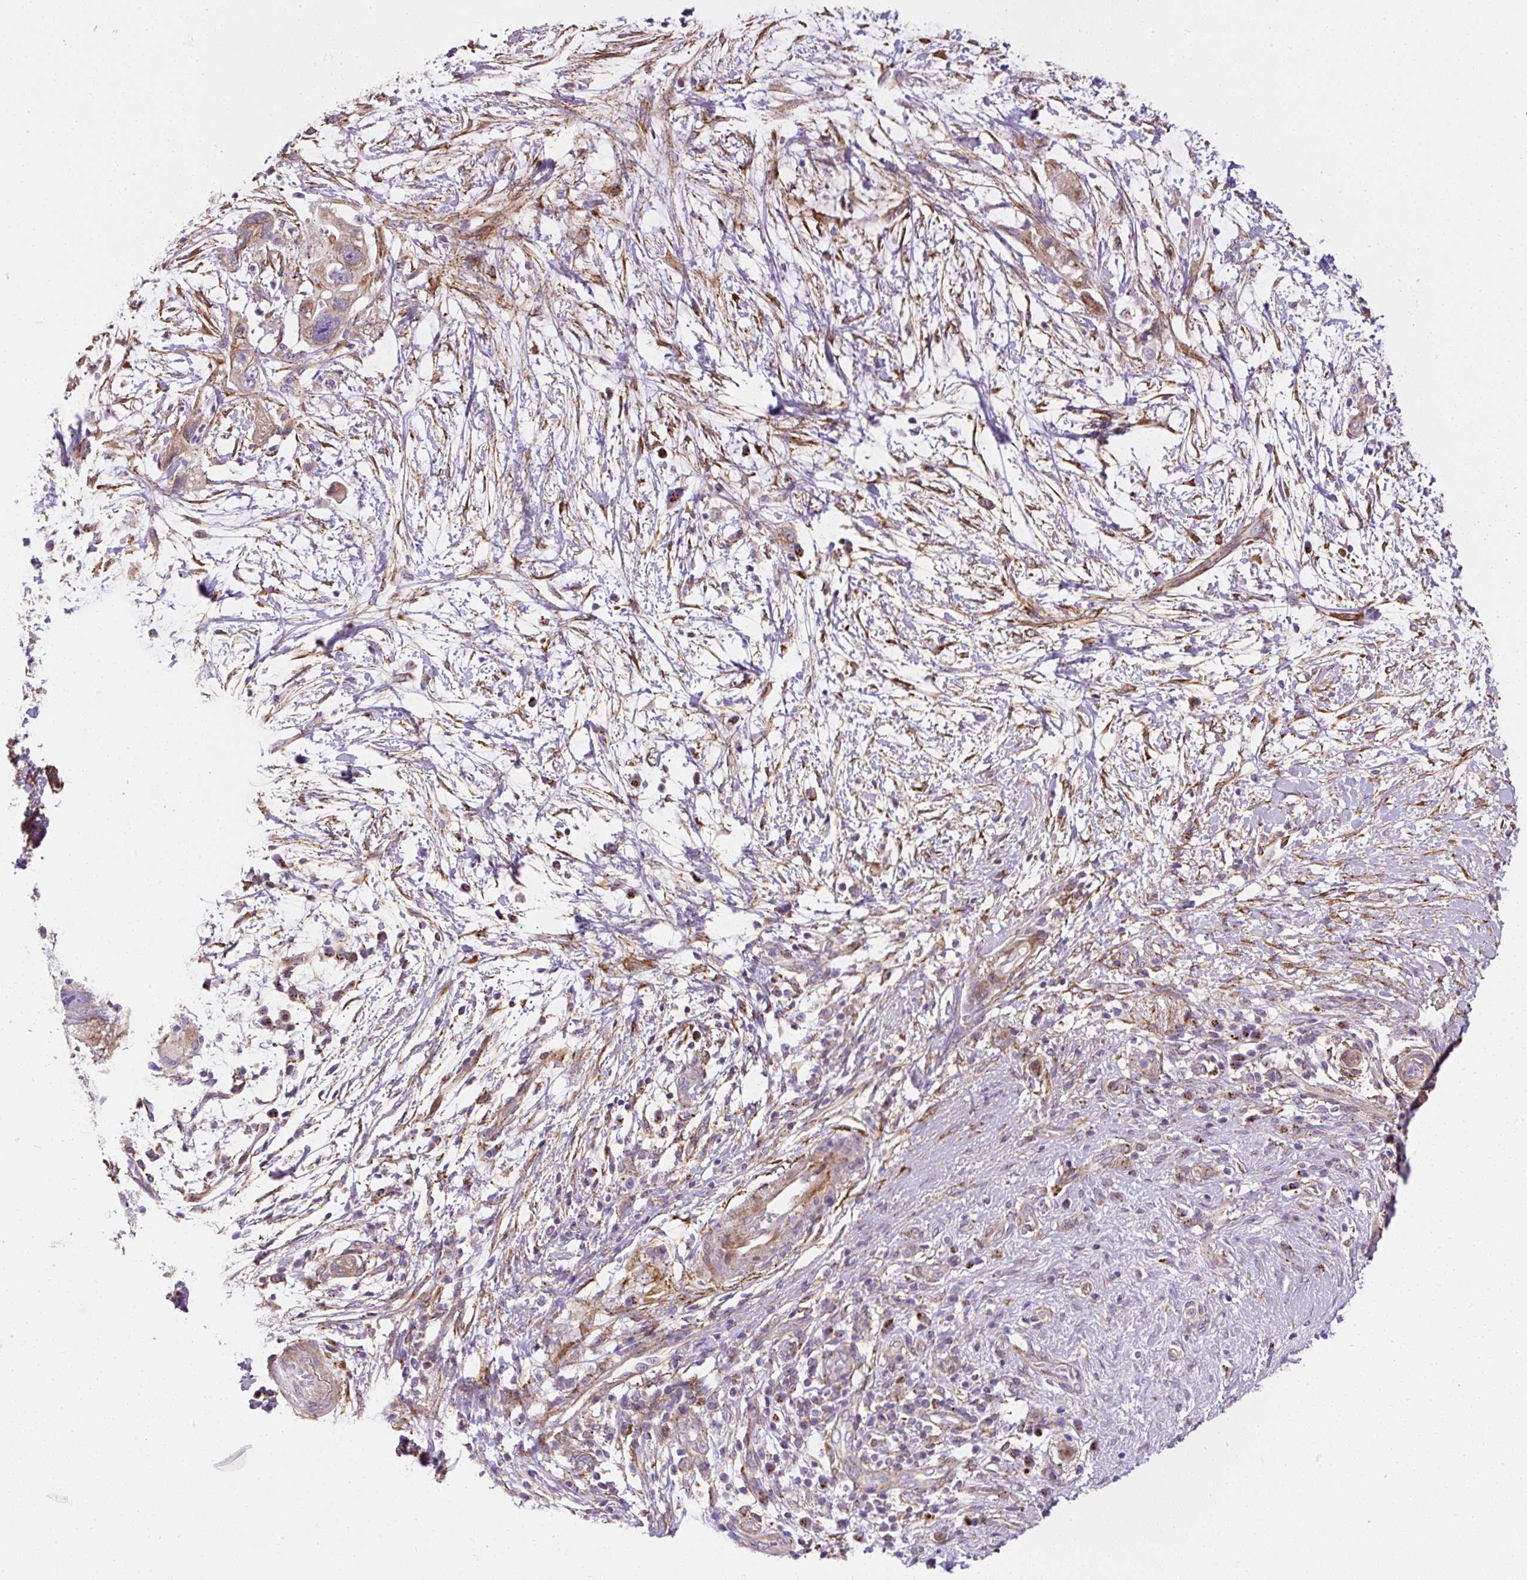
{"staining": {"intensity": "weak", "quantity": "25%-75%", "location": "cytoplasmic/membranous"}, "tissue": "pancreatic cancer", "cell_type": "Tumor cells", "image_type": "cancer", "snomed": [{"axis": "morphology", "description": "Adenocarcinoma, NOS"}, {"axis": "topography", "description": "Pancreas"}], "caption": "Immunohistochemical staining of pancreatic cancer shows weak cytoplasmic/membranous protein staining in approximately 25%-75% of tumor cells. The protein of interest is shown in brown color, while the nuclei are stained blue.", "gene": "RNF170", "patient": {"sex": "female", "age": 72}}